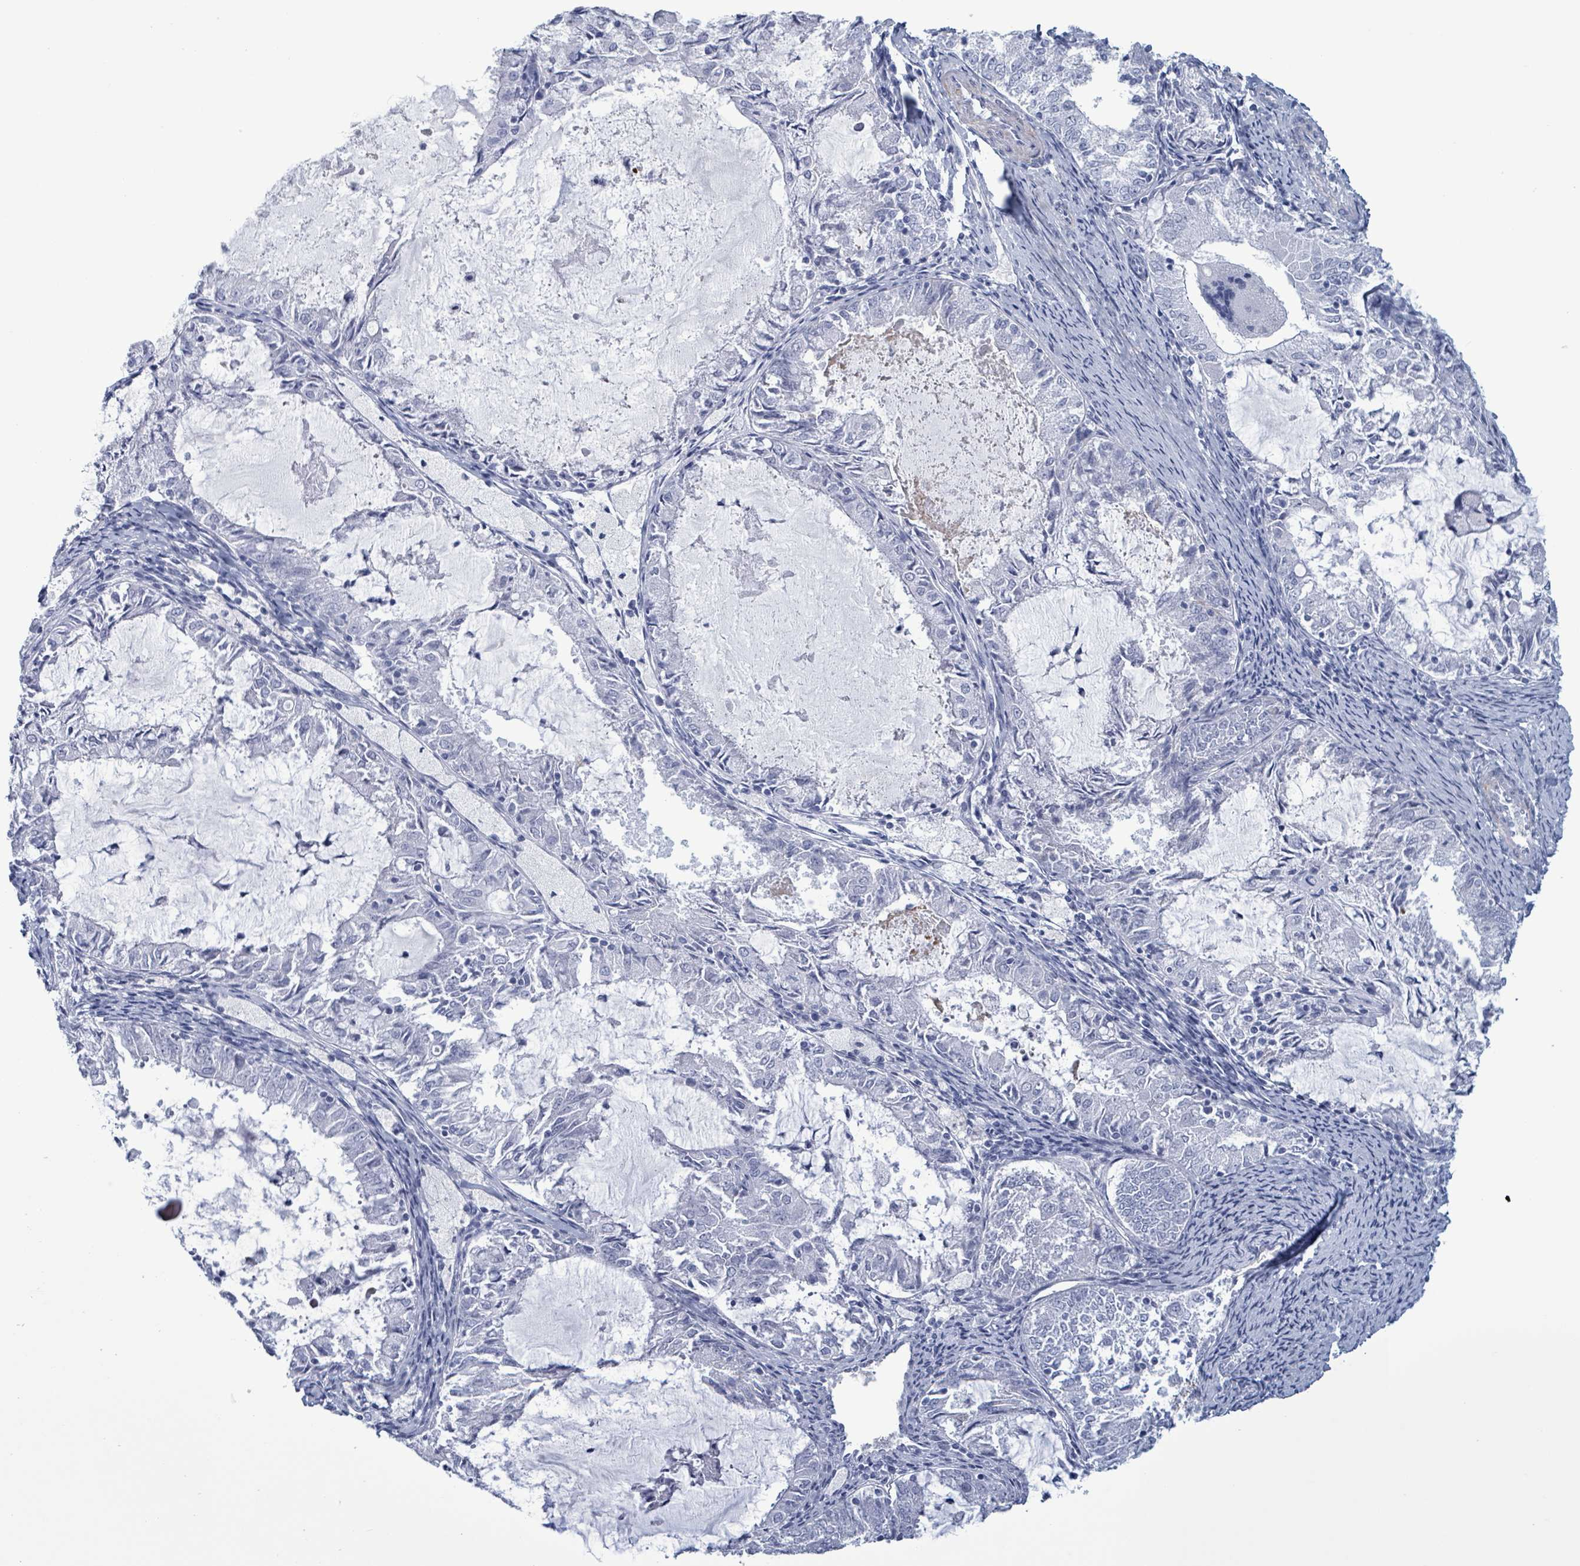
{"staining": {"intensity": "negative", "quantity": "none", "location": "none"}, "tissue": "endometrial cancer", "cell_type": "Tumor cells", "image_type": "cancer", "snomed": [{"axis": "morphology", "description": "Adenocarcinoma, NOS"}, {"axis": "topography", "description": "Endometrium"}], "caption": "Image shows no significant protein positivity in tumor cells of adenocarcinoma (endometrial).", "gene": "ZNF771", "patient": {"sex": "female", "age": 57}}